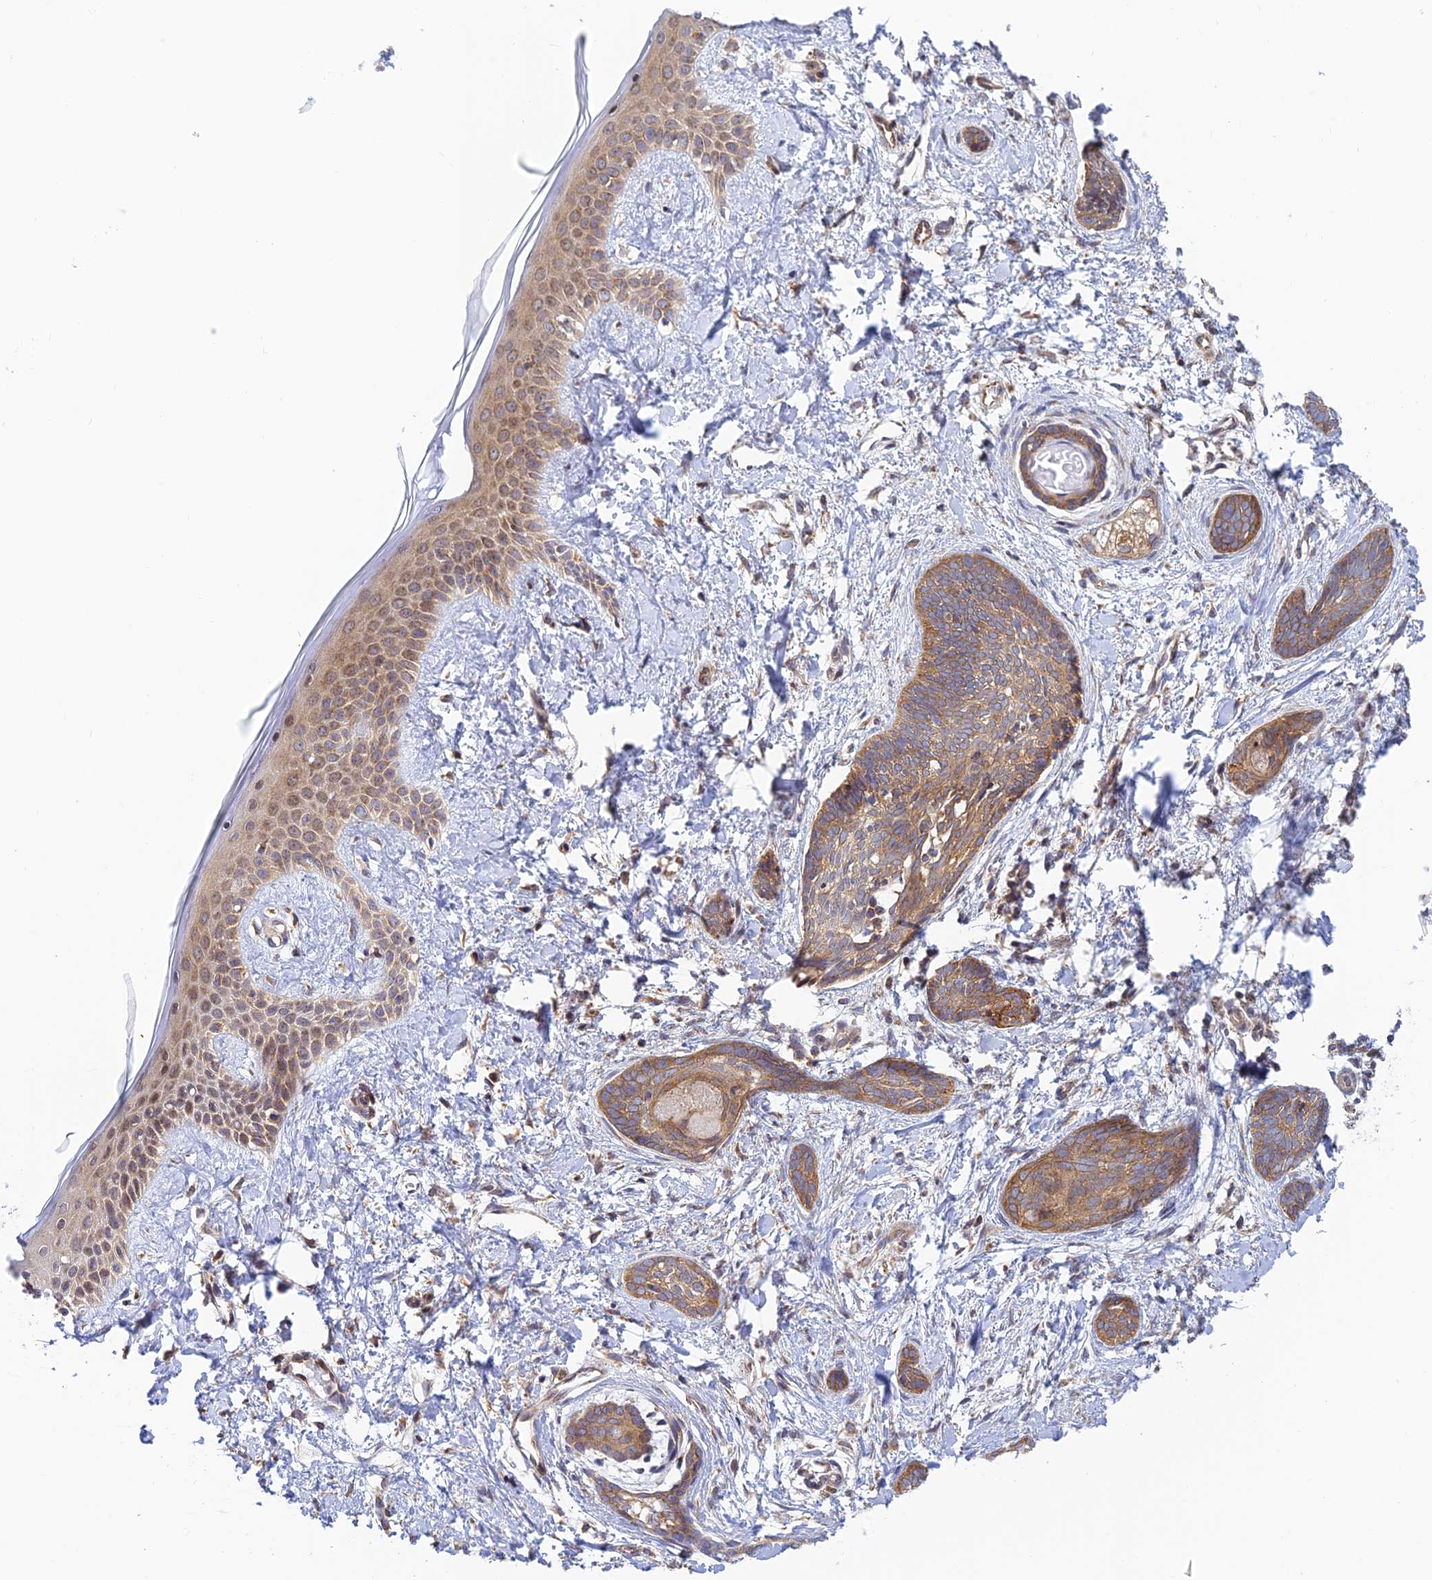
{"staining": {"intensity": "moderate", "quantity": ">75%", "location": "cytoplasmic/membranous"}, "tissue": "skin cancer", "cell_type": "Tumor cells", "image_type": "cancer", "snomed": [{"axis": "morphology", "description": "Basal cell carcinoma"}, {"axis": "topography", "description": "Skin"}], "caption": "A medium amount of moderate cytoplasmic/membranous positivity is seen in about >75% of tumor cells in skin cancer tissue.", "gene": "HOOK2", "patient": {"sex": "female", "age": 81}}